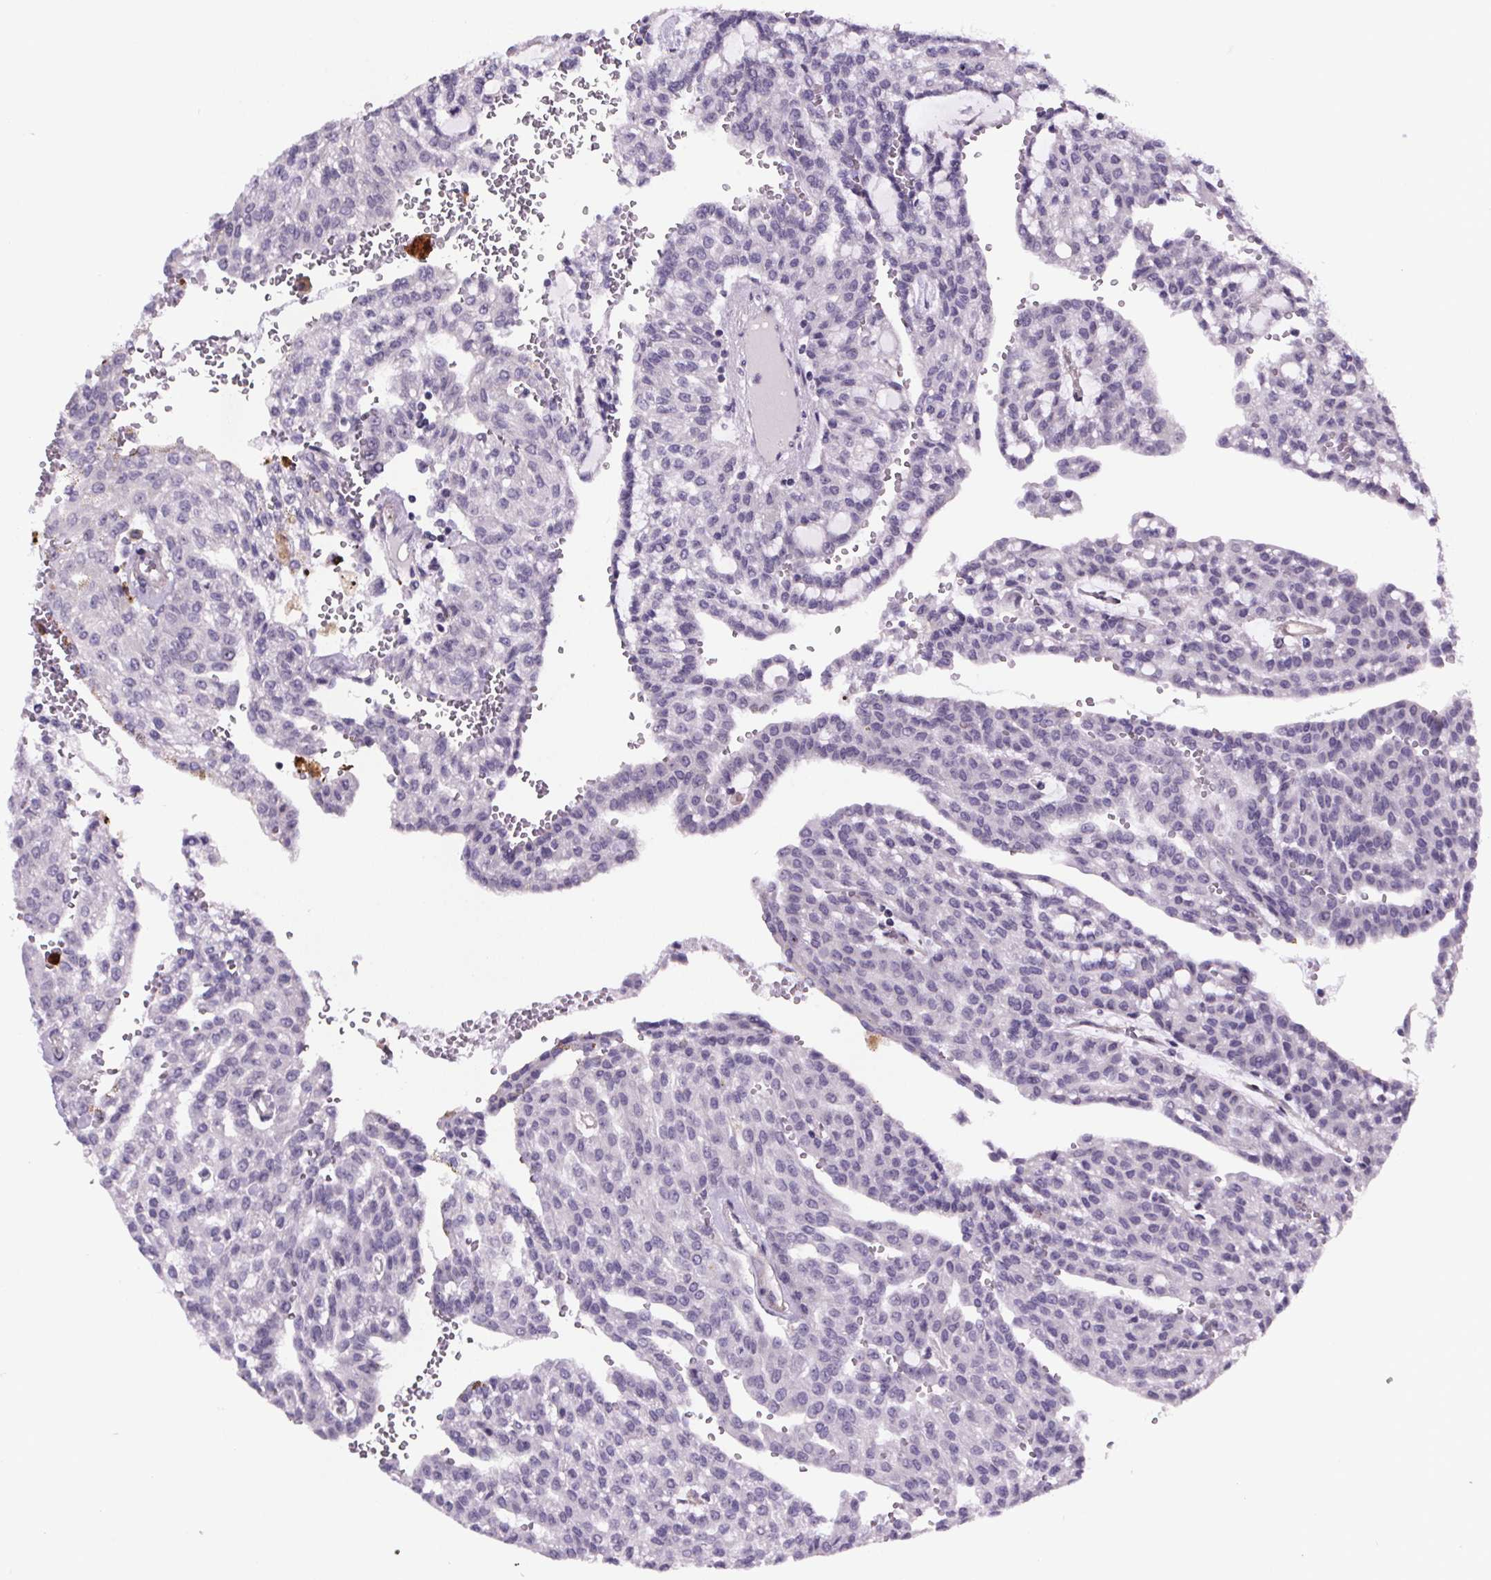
{"staining": {"intensity": "negative", "quantity": "none", "location": "none"}, "tissue": "renal cancer", "cell_type": "Tumor cells", "image_type": "cancer", "snomed": [{"axis": "morphology", "description": "Adenocarcinoma, NOS"}, {"axis": "topography", "description": "Kidney"}], "caption": "IHC of renal adenocarcinoma exhibits no staining in tumor cells.", "gene": "TTC12", "patient": {"sex": "male", "age": 63}}